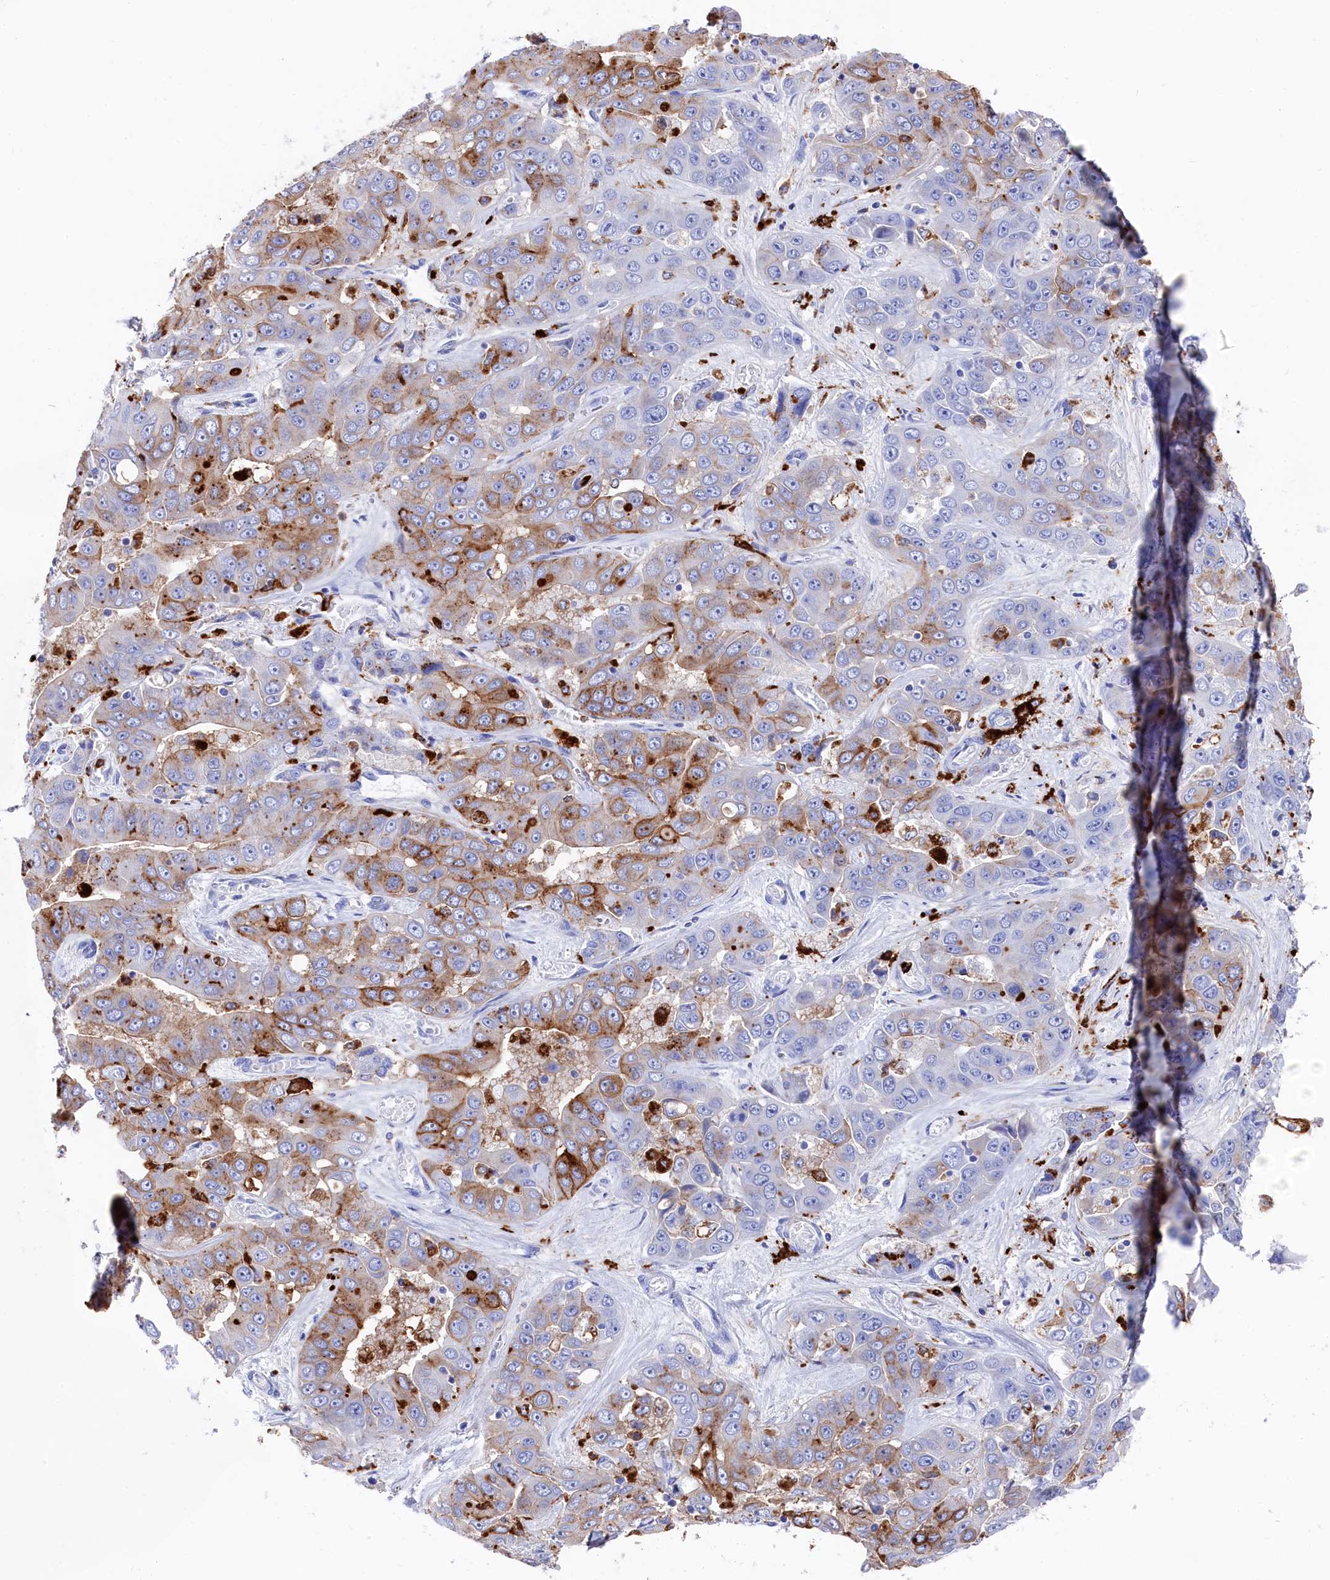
{"staining": {"intensity": "moderate", "quantity": "25%-75%", "location": "cytoplasmic/membranous"}, "tissue": "liver cancer", "cell_type": "Tumor cells", "image_type": "cancer", "snomed": [{"axis": "morphology", "description": "Cholangiocarcinoma"}, {"axis": "topography", "description": "Liver"}], "caption": "High-power microscopy captured an immunohistochemistry (IHC) photomicrograph of cholangiocarcinoma (liver), revealing moderate cytoplasmic/membranous positivity in about 25%-75% of tumor cells.", "gene": "PLAC8", "patient": {"sex": "female", "age": 52}}